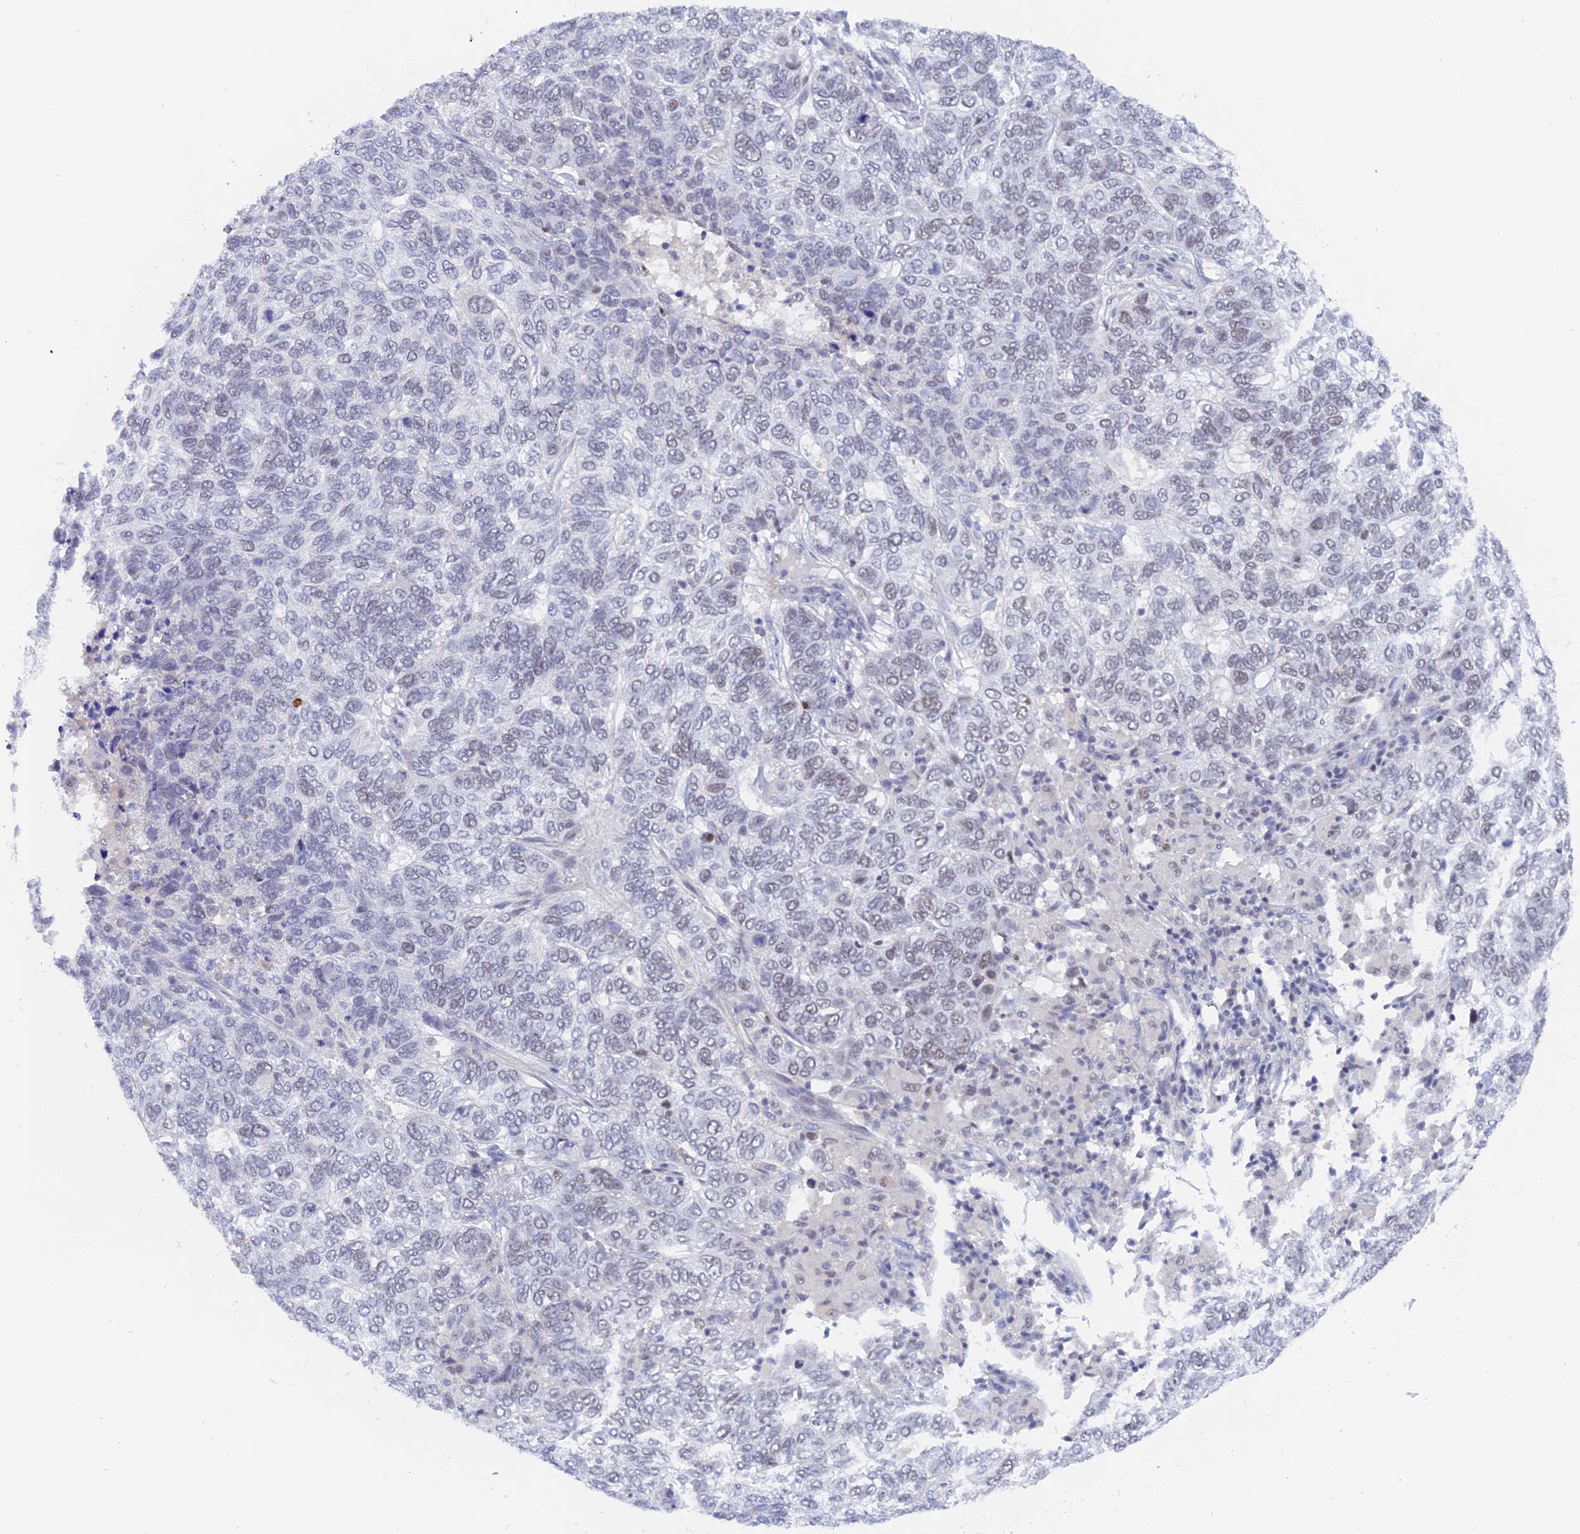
{"staining": {"intensity": "negative", "quantity": "none", "location": "none"}, "tissue": "skin cancer", "cell_type": "Tumor cells", "image_type": "cancer", "snomed": [{"axis": "morphology", "description": "Basal cell carcinoma"}, {"axis": "topography", "description": "Skin"}], "caption": "High magnification brightfield microscopy of basal cell carcinoma (skin) stained with DAB (3,3'-diaminobenzidine) (brown) and counterstained with hematoxylin (blue): tumor cells show no significant expression.", "gene": "BRD2", "patient": {"sex": "female", "age": 65}}